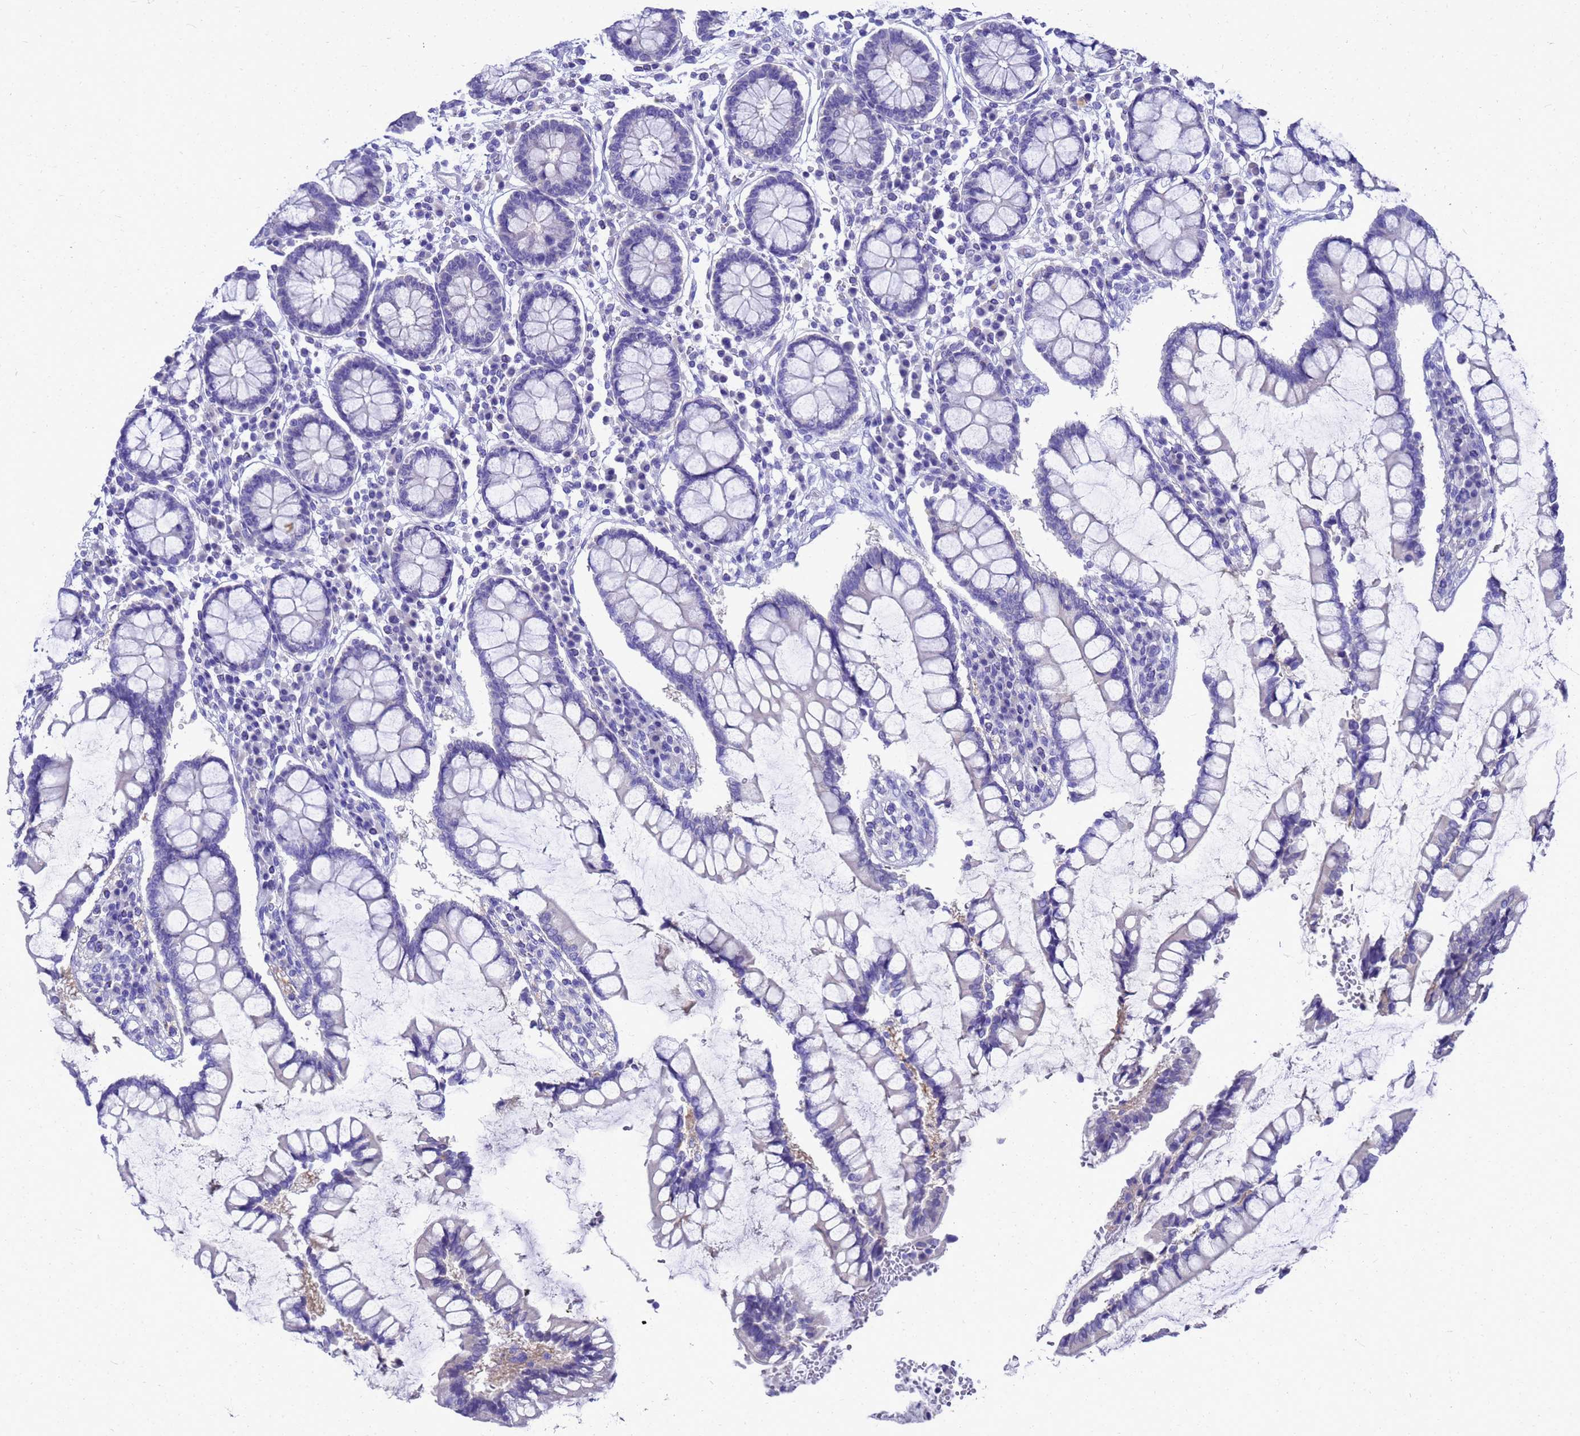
{"staining": {"intensity": "negative", "quantity": "none", "location": "none"}, "tissue": "colon", "cell_type": "Endothelial cells", "image_type": "normal", "snomed": [{"axis": "morphology", "description": "Normal tissue, NOS"}, {"axis": "topography", "description": "Colon"}], "caption": "IHC photomicrograph of benign colon stained for a protein (brown), which reveals no positivity in endothelial cells.", "gene": "MS4A13", "patient": {"sex": "female", "age": 79}}